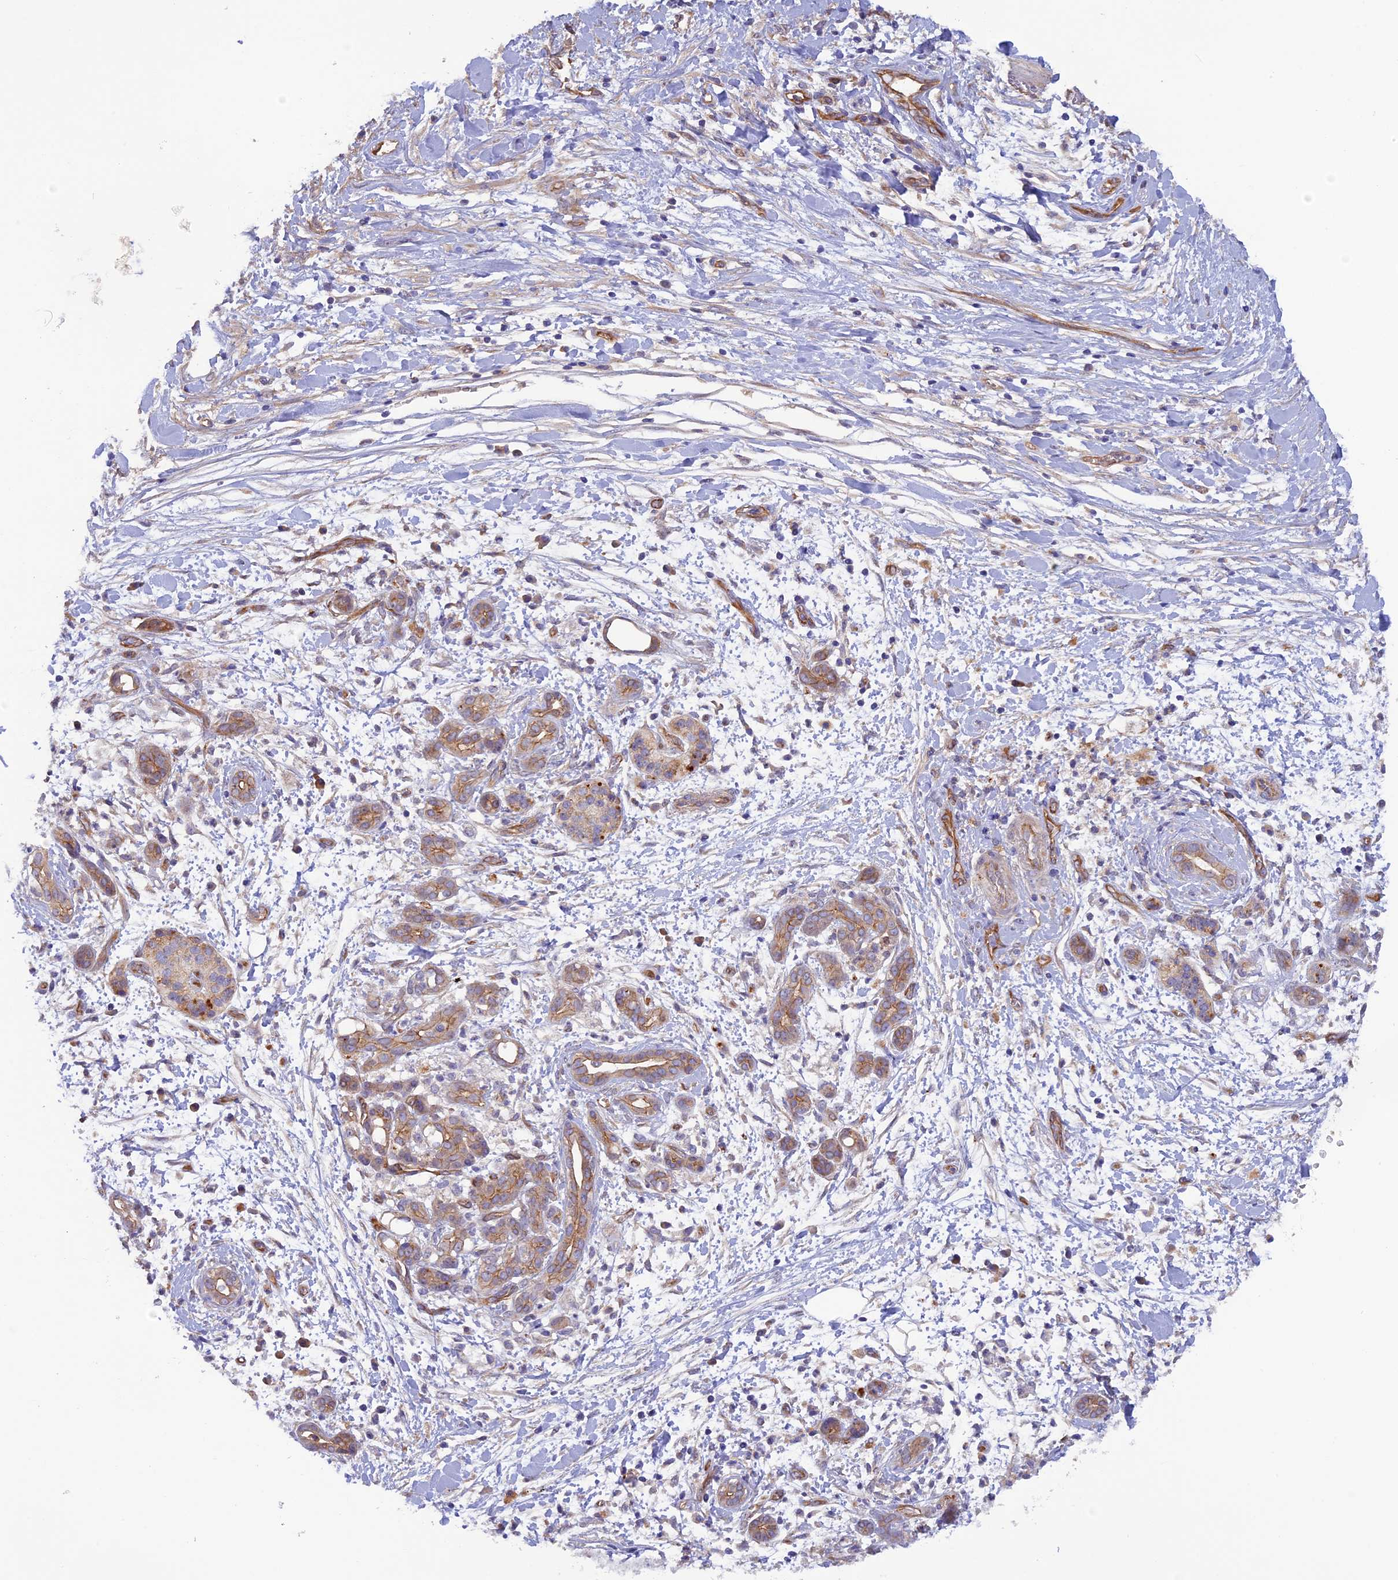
{"staining": {"intensity": "moderate", "quantity": ">75%", "location": "cytoplasmic/membranous"}, "tissue": "pancreatic cancer", "cell_type": "Tumor cells", "image_type": "cancer", "snomed": [{"axis": "morphology", "description": "Adenocarcinoma, NOS"}, {"axis": "topography", "description": "Pancreas"}], "caption": "Tumor cells display moderate cytoplasmic/membranous positivity in approximately >75% of cells in pancreatic adenocarcinoma.", "gene": "DUS3L", "patient": {"sex": "female", "age": 78}}